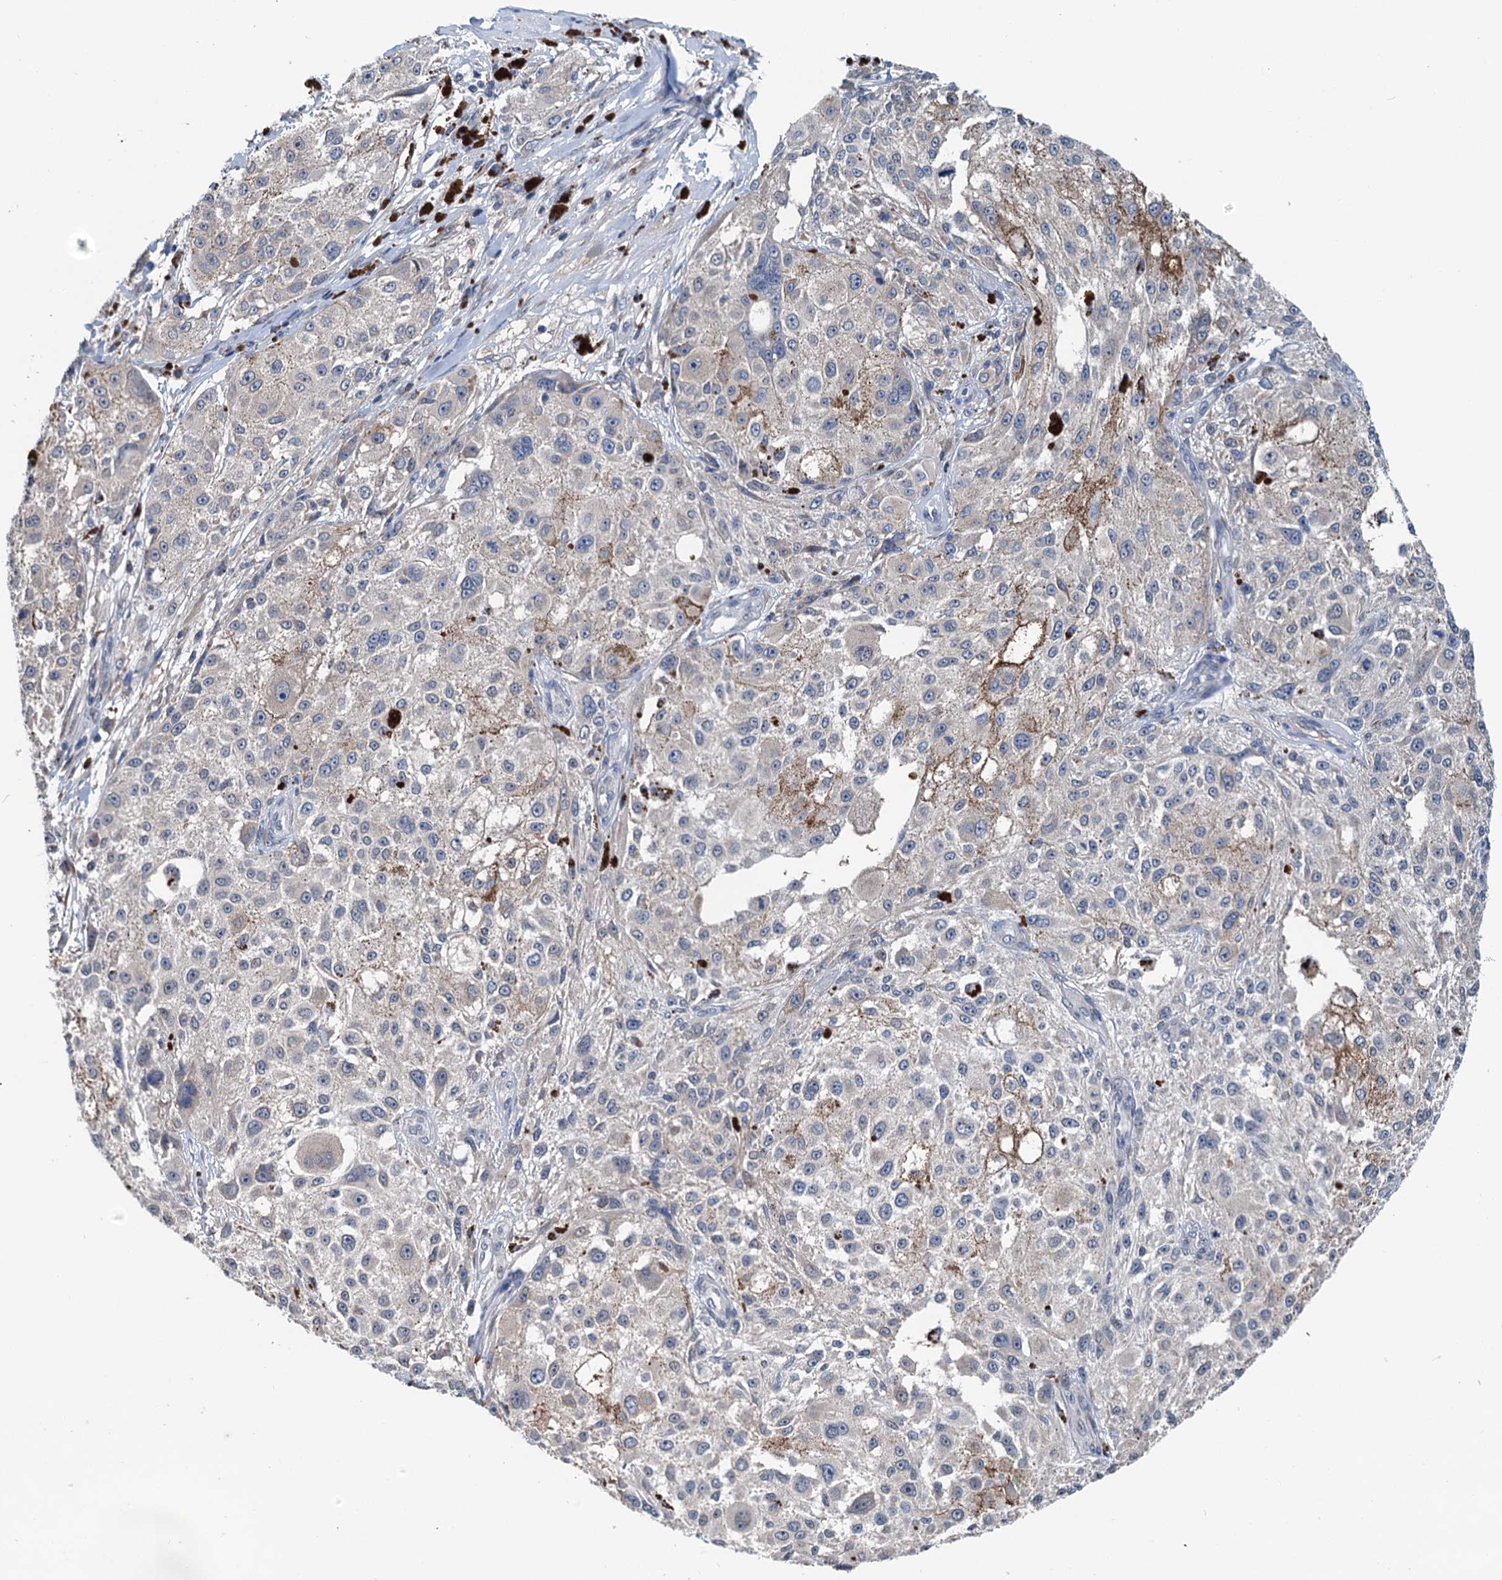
{"staining": {"intensity": "negative", "quantity": "none", "location": "none"}, "tissue": "melanoma", "cell_type": "Tumor cells", "image_type": "cancer", "snomed": [{"axis": "morphology", "description": "Necrosis, NOS"}, {"axis": "morphology", "description": "Malignant melanoma, NOS"}, {"axis": "topography", "description": "Skin"}], "caption": "Image shows no significant protein expression in tumor cells of melanoma.", "gene": "SHLD1", "patient": {"sex": "female", "age": 87}}